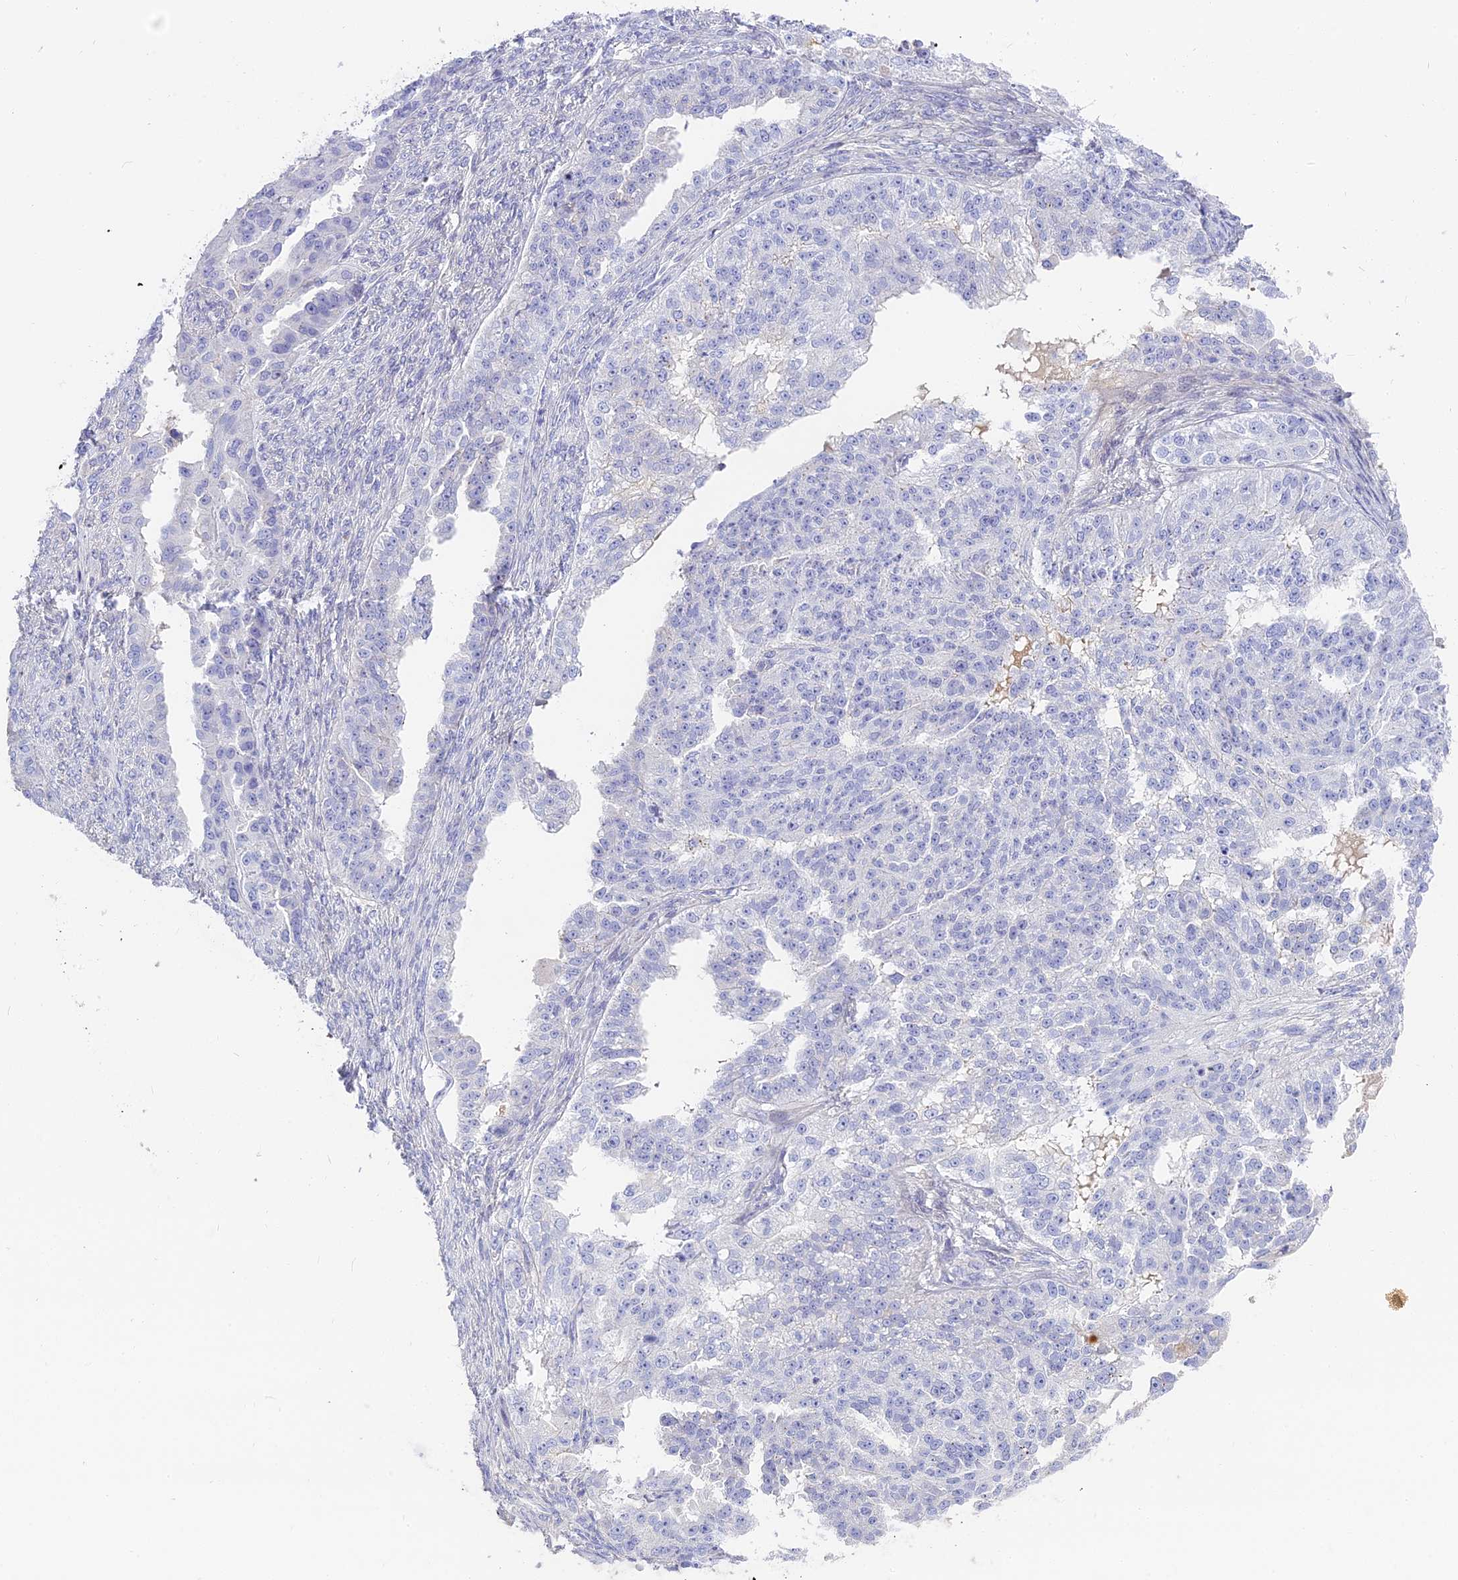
{"staining": {"intensity": "negative", "quantity": "none", "location": "none"}, "tissue": "ovarian cancer", "cell_type": "Tumor cells", "image_type": "cancer", "snomed": [{"axis": "morphology", "description": "Cystadenocarcinoma, serous, NOS"}, {"axis": "topography", "description": "Ovary"}], "caption": "Tumor cells show no significant positivity in serous cystadenocarcinoma (ovarian).", "gene": "MBD3L1", "patient": {"sex": "female", "age": 58}}